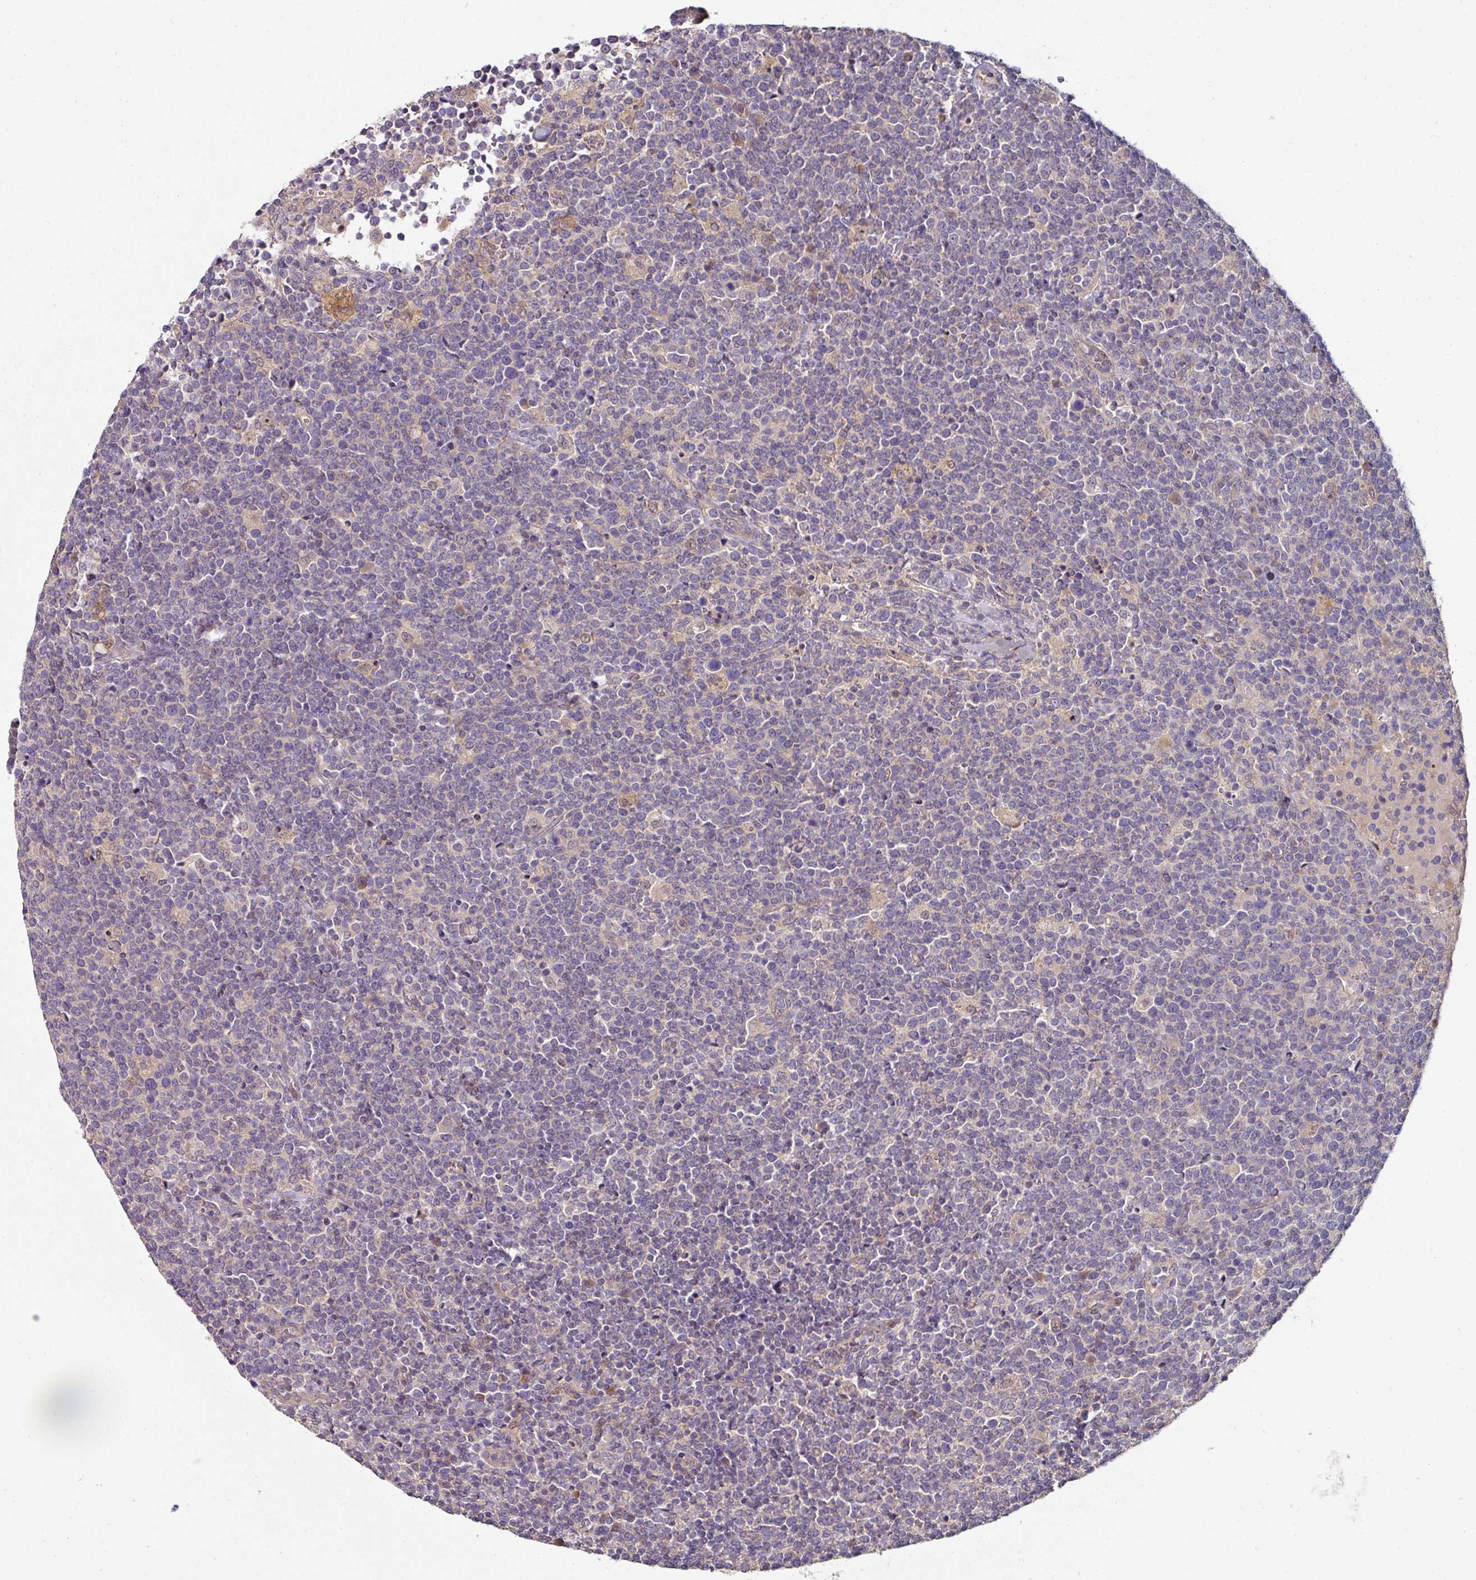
{"staining": {"intensity": "negative", "quantity": "none", "location": "none"}, "tissue": "lymphoma", "cell_type": "Tumor cells", "image_type": "cancer", "snomed": [{"axis": "morphology", "description": "Malignant lymphoma, non-Hodgkin's type, High grade"}, {"axis": "topography", "description": "Lymph node"}], "caption": "Lymphoma stained for a protein using IHC shows no expression tumor cells.", "gene": "C4orf48", "patient": {"sex": "male", "age": 61}}